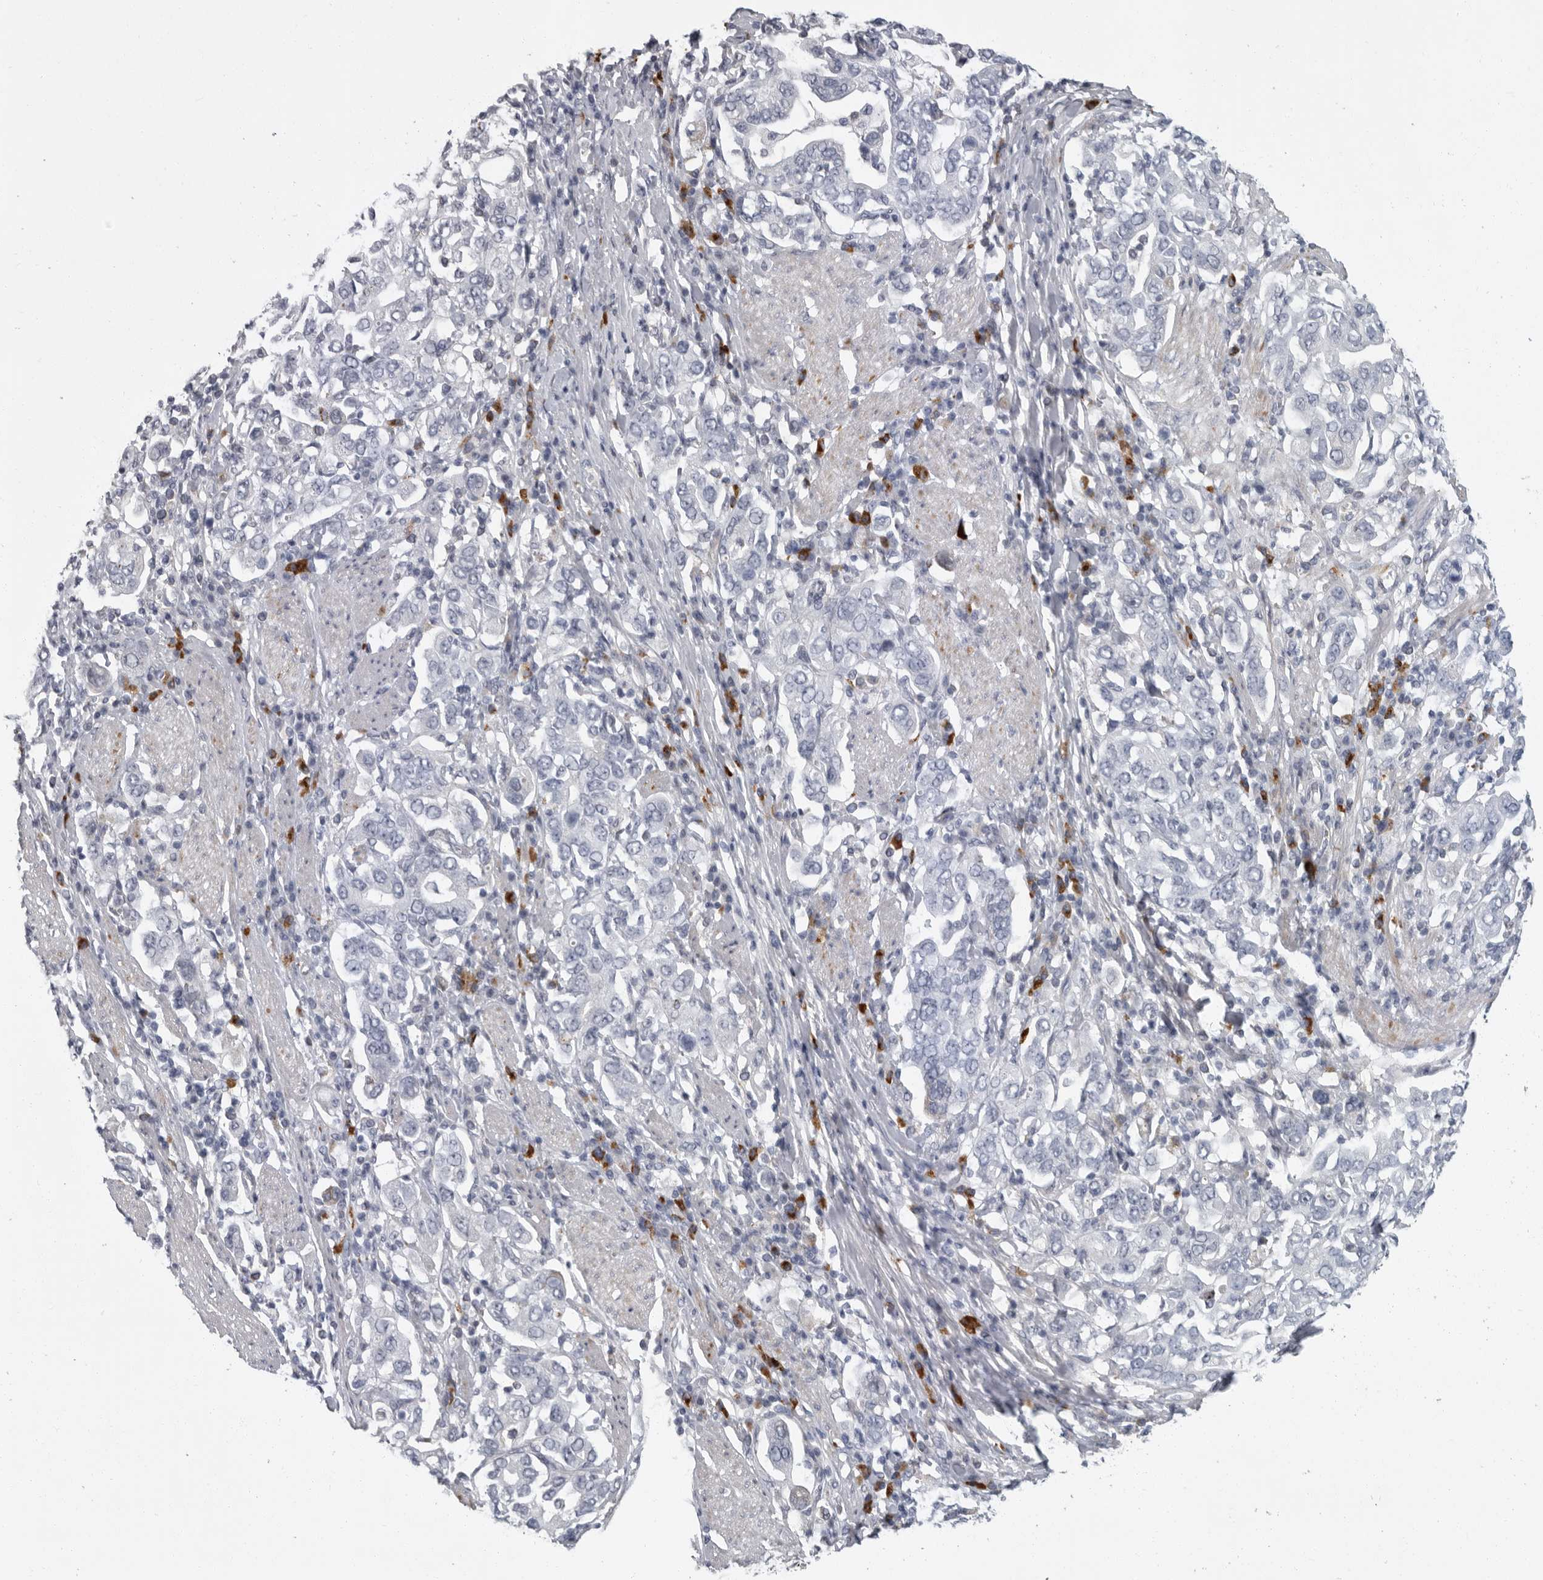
{"staining": {"intensity": "negative", "quantity": "none", "location": "none"}, "tissue": "stomach cancer", "cell_type": "Tumor cells", "image_type": "cancer", "snomed": [{"axis": "morphology", "description": "Adenocarcinoma, NOS"}, {"axis": "topography", "description": "Stomach, upper"}], "caption": "A photomicrograph of stomach cancer (adenocarcinoma) stained for a protein exhibits no brown staining in tumor cells. (Immunohistochemistry (ihc), brightfield microscopy, high magnification).", "gene": "SLC25A39", "patient": {"sex": "male", "age": 62}}